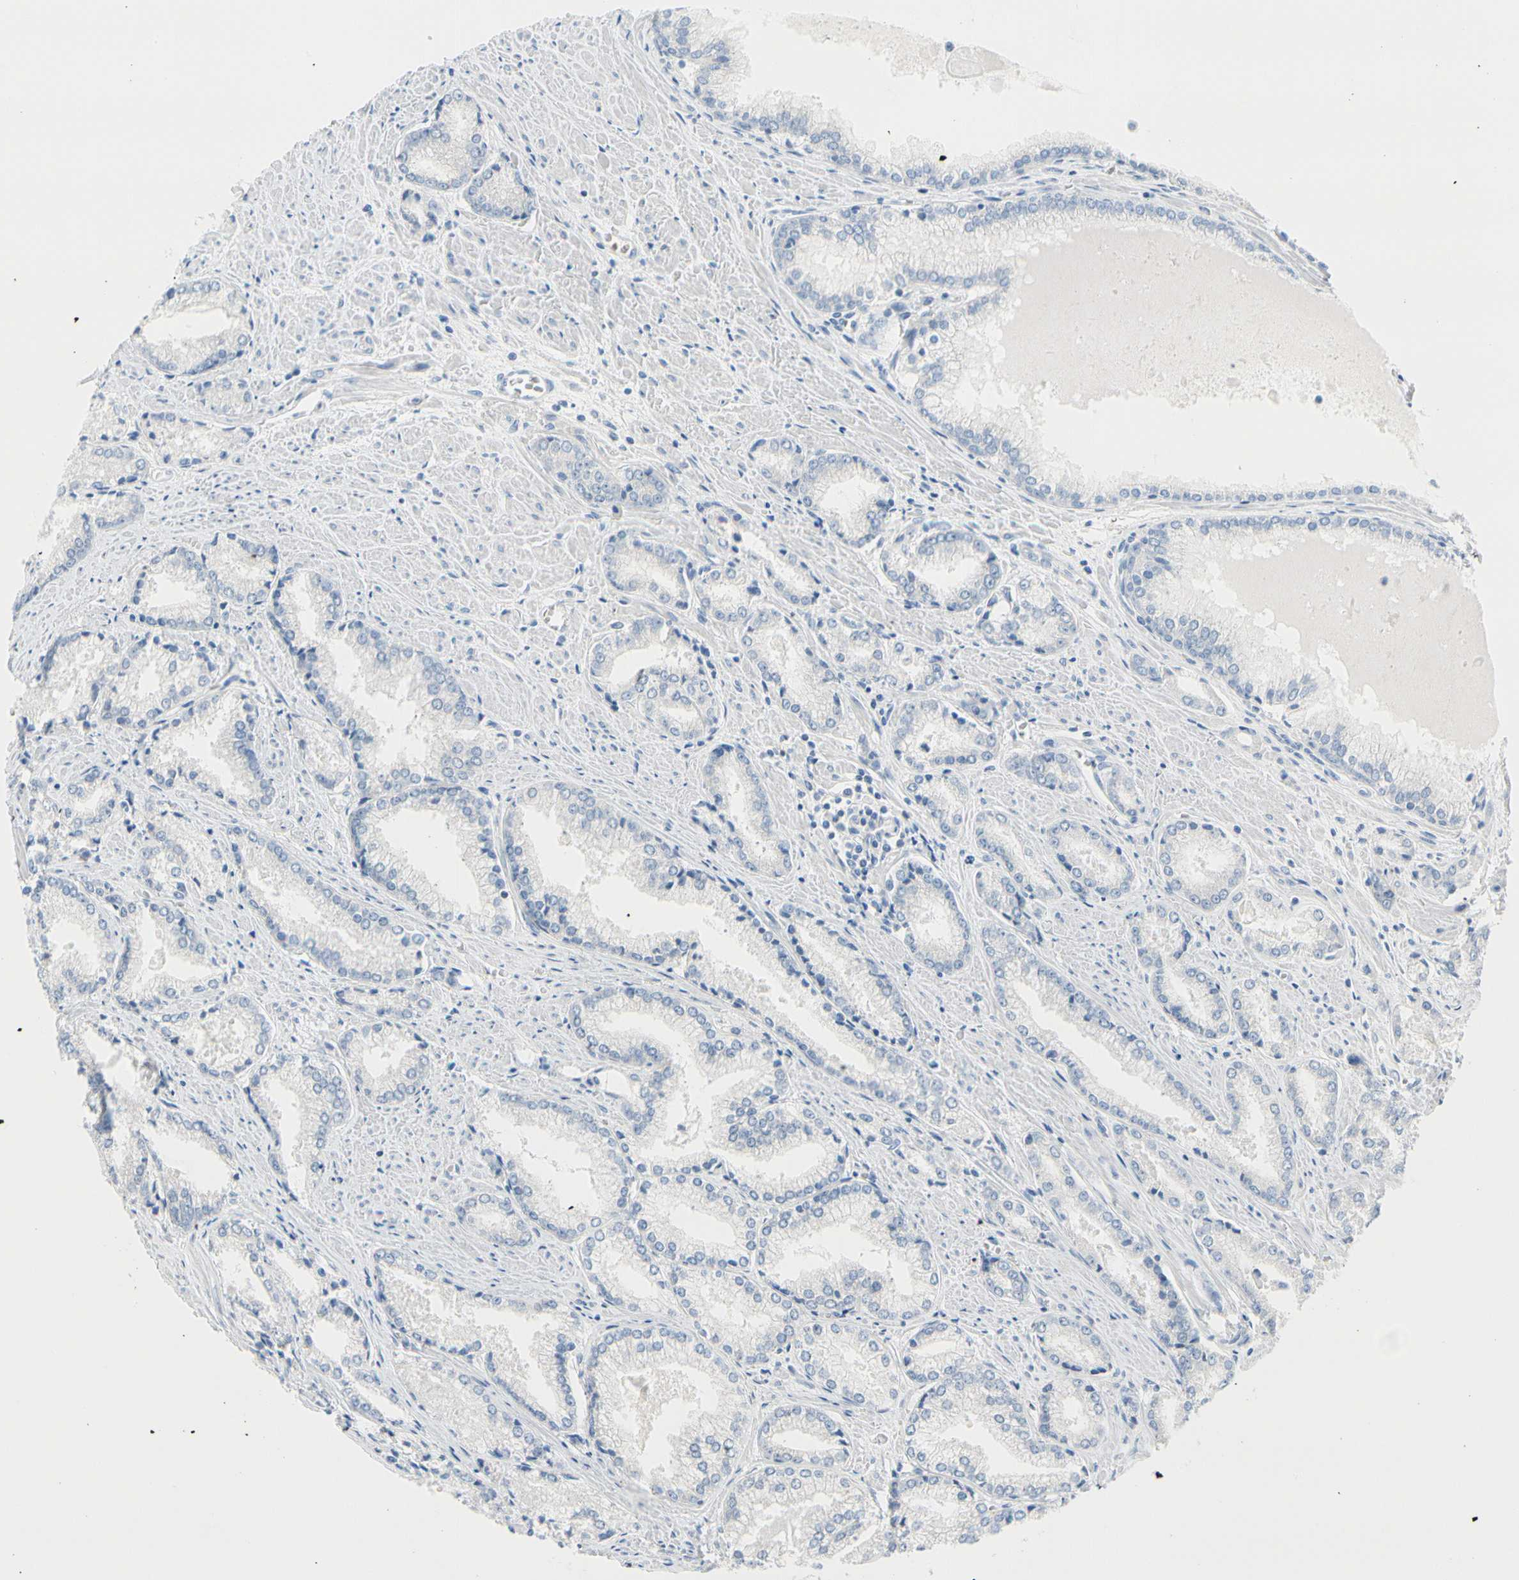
{"staining": {"intensity": "negative", "quantity": "none", "location": "none"}, "tissue": "prostate cancer", "cell_type": "Tumor cells", "image_type": "cancer", "snomed": [{"axis": "morphology", "description": "Adenocarcinoma, Low grade"}, {"axis": "topography", "description": "Prostate"}], "caption": "Tumor cells are negative for protein expression in human prostate cancer.", "gene": "FCER2", "patient": {"sex": "male", "age": 64}}